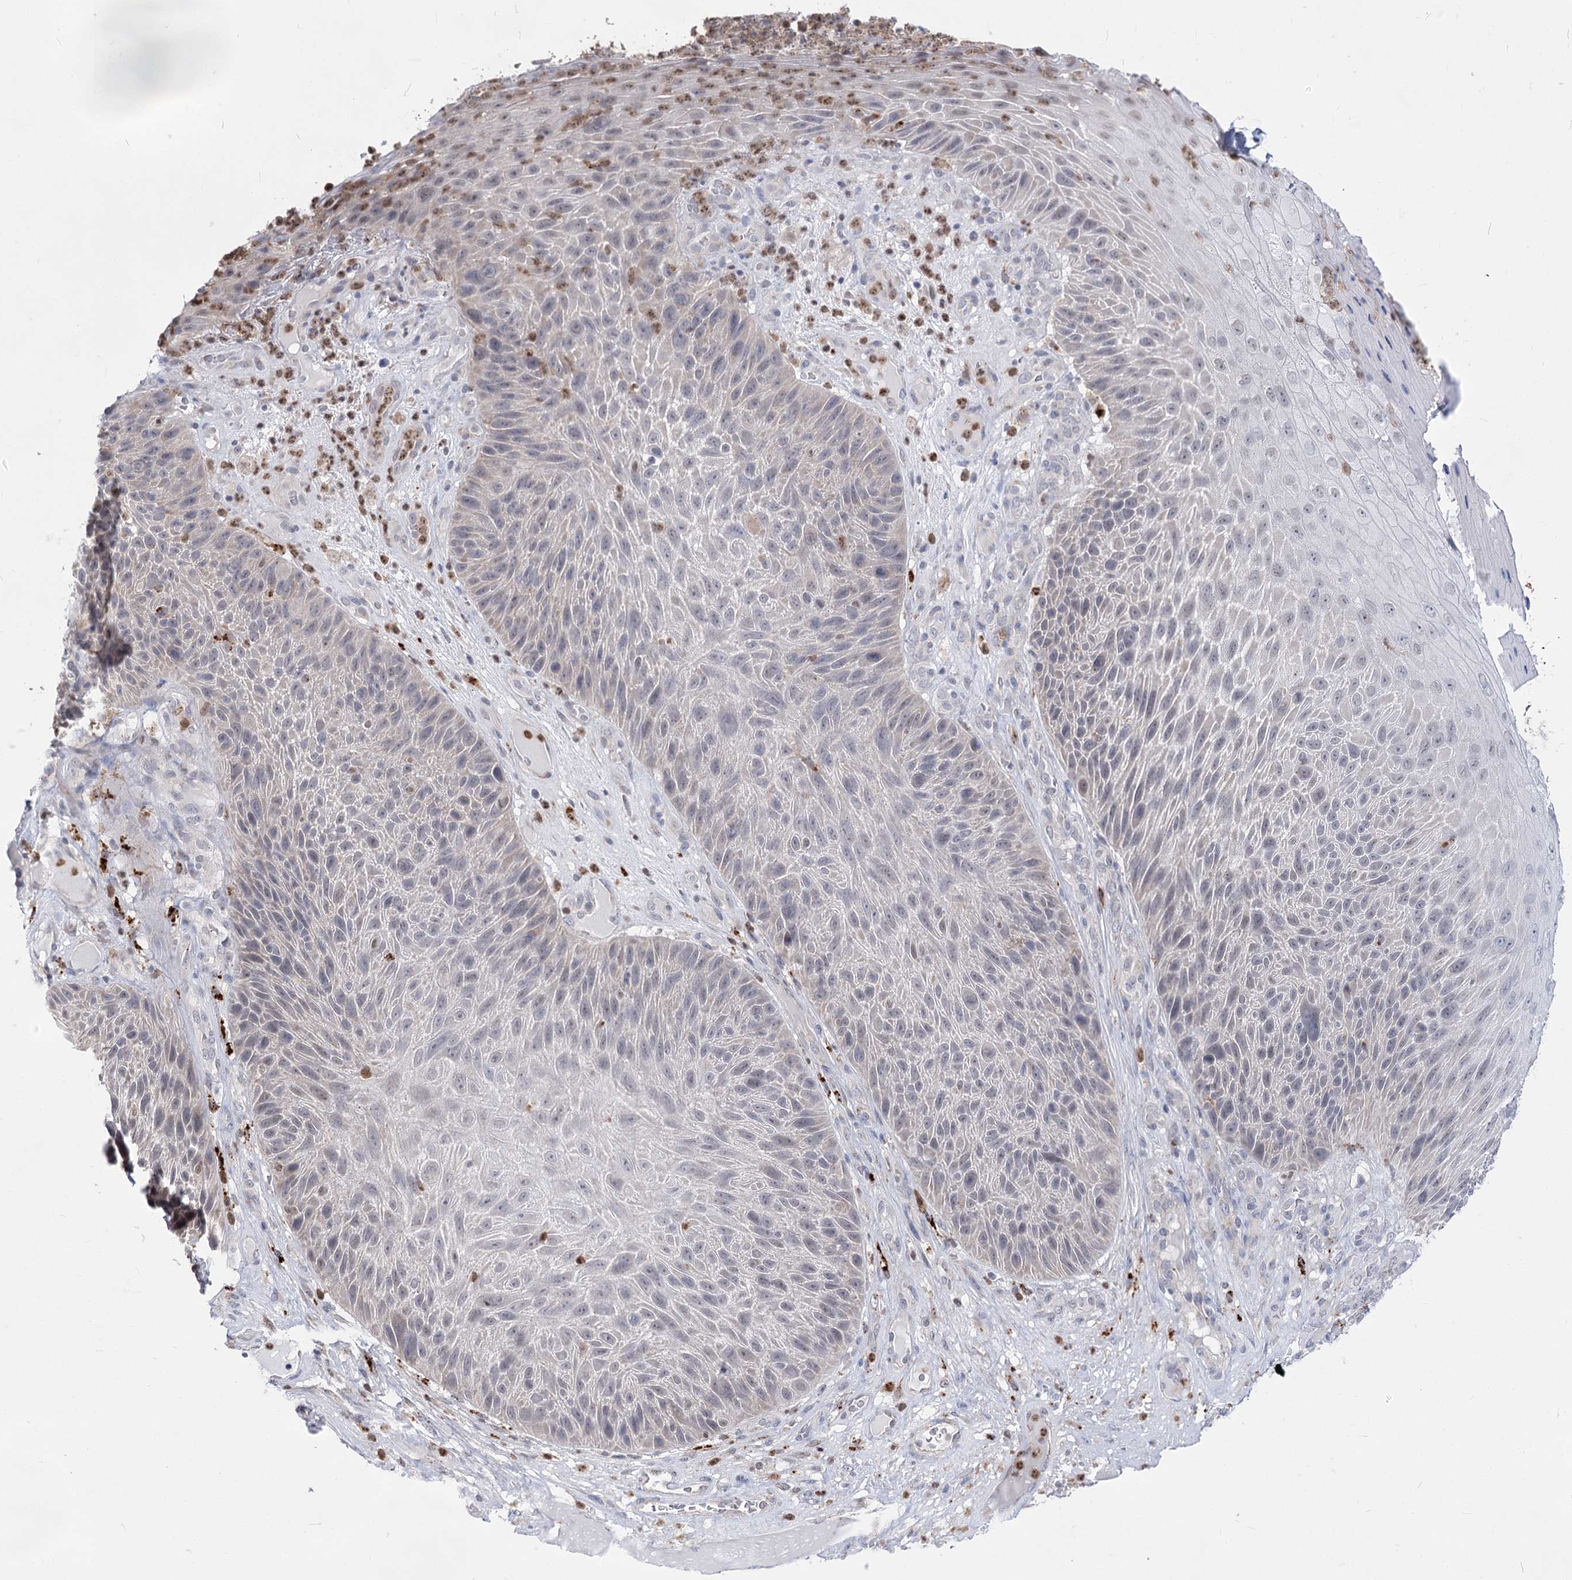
{"staining": {"intensity": "negative", "quantity": "none", "location": "none"}, "tissue": "skin cancer", "cell_type": "Tumor cells", "image_type": "cancer", "snomed": [{"axis": "morphology", "description": "Squamous cell carcinoma, NOS"}, {"axis": "topography", "description": "Skin"}], "caption": "The histopathology image exhibits no significant expression in tumor cells of squamous cell carcinoma (skin).", "gene": "SIAE", "patient": {"sex": "female", "age": 88}}